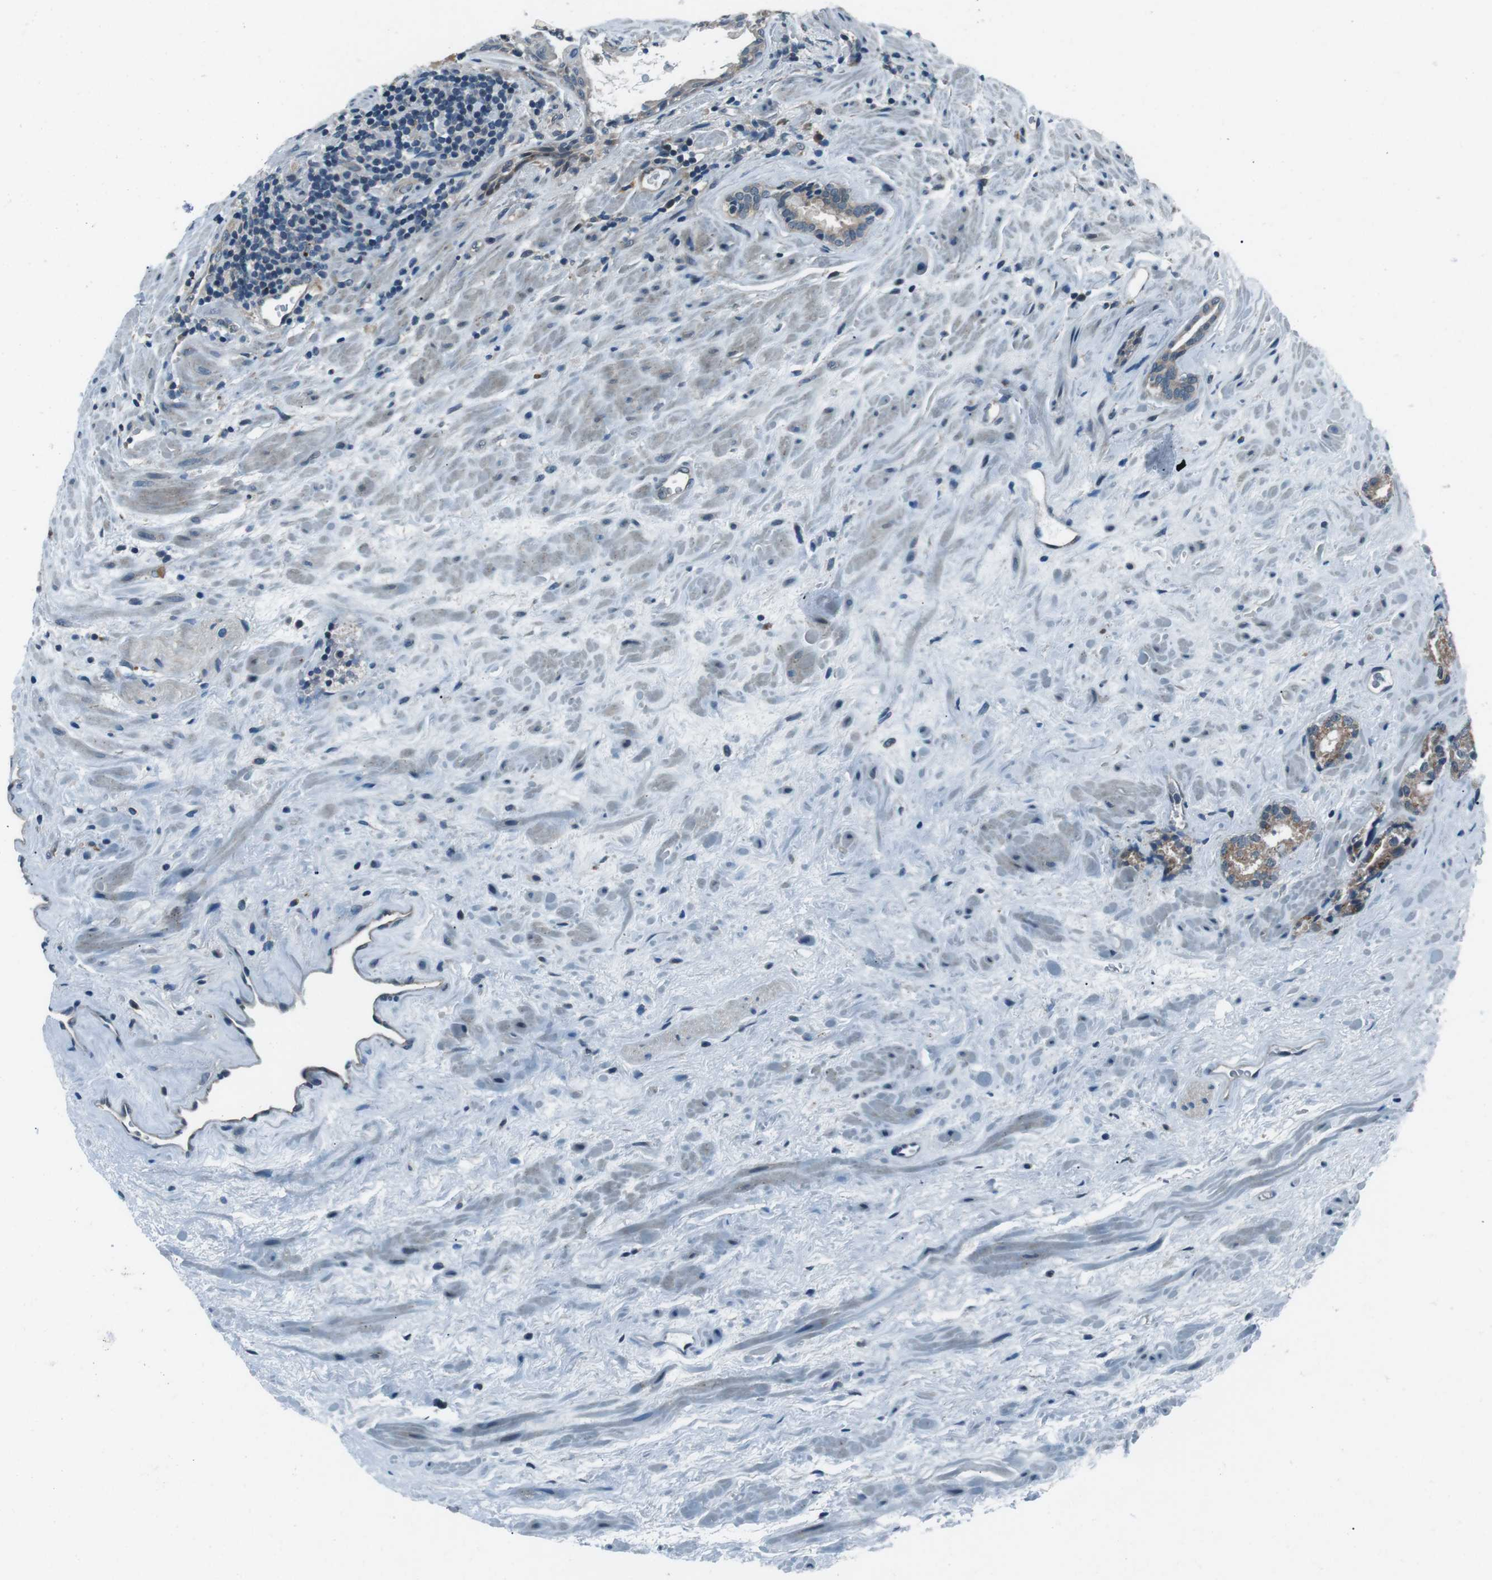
{"staining": {"intensity": "weak", "quantity": "<25%", "location": "cytoplasmic/membranous"}, "tissue": "prostate cancer", "cell_type": "Tumor cells", "image_type": "cancer", "snomed": [{"axis": "morphology", "description": "Adenocarcinoma, High grade"}, {"axis": "topography", "description": "Prostate"}], "caption": "The immunohistochemistry (IHC) histopathology image has no significant positivity in tumor cells of prostate adenocarcinoma (high-grade) tissue. The staining was performed using DAB to visualize the protein expression in brown, while the nuclei were stained in blue with hematoxylin (Magnification: 20x).", "gene": "LRIG2", "patient": {"sex": "male", "age": 71}}